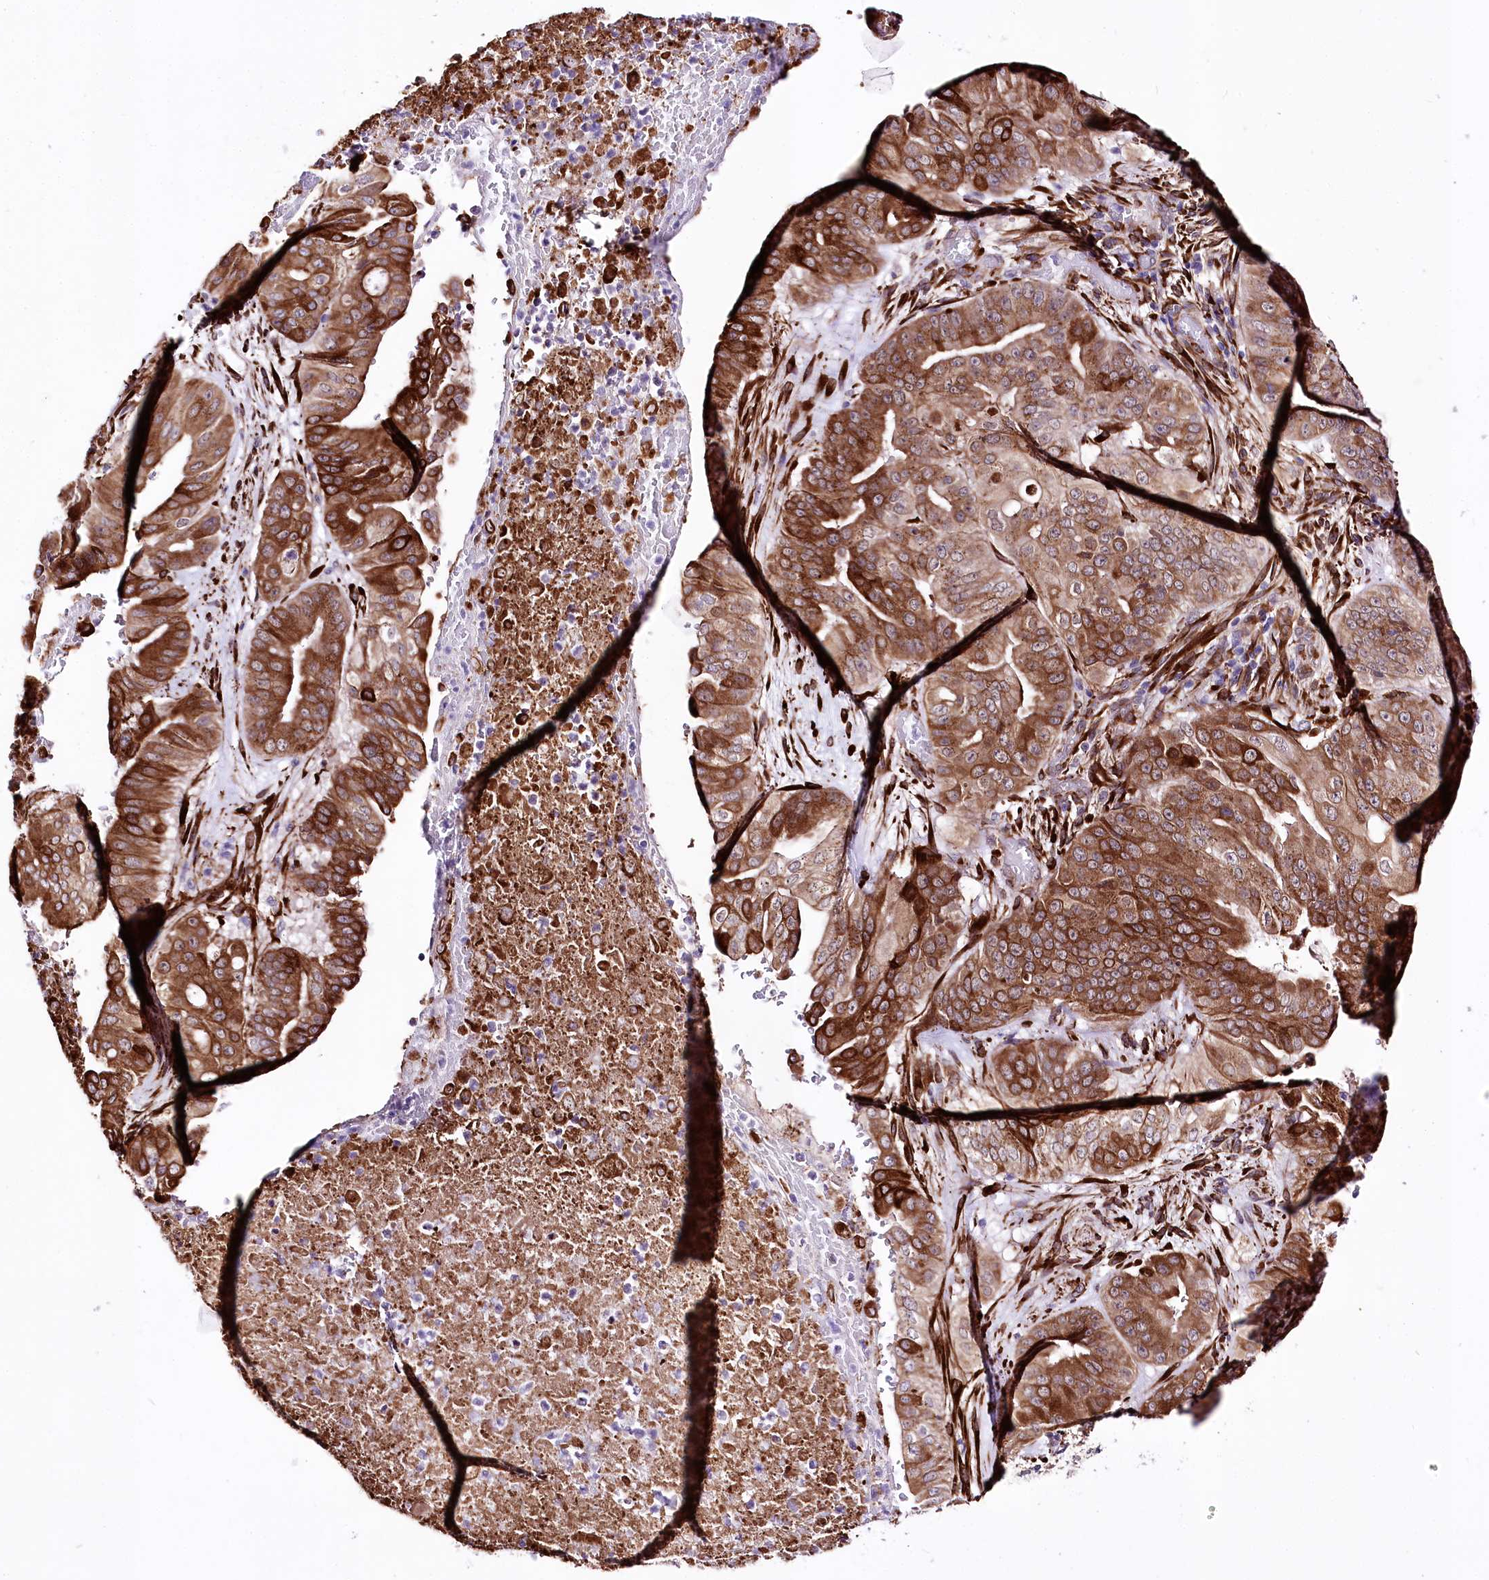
{"staining": {"intensity": "strong", "quantity": ">75%", "location": "cytoplasmic/membranous"}, "tissue": "pancreatic cancer", "cell_type": "Tumor cells", "image_type": "cancer", "snomed": [{"axis": "morphology", "description": "Adenocarcinoma, NOS"}, {"axis": "topography", "description": "Pancreas"}], "caption": "The micrograph displays a brown stain indicating the presence of a protein in the cytoplasmic/membranous of tumor cells in adenocarcinoma (pancreatic).", "gene": "WWC1", "patient": {"sex": "female", "age": 77}}